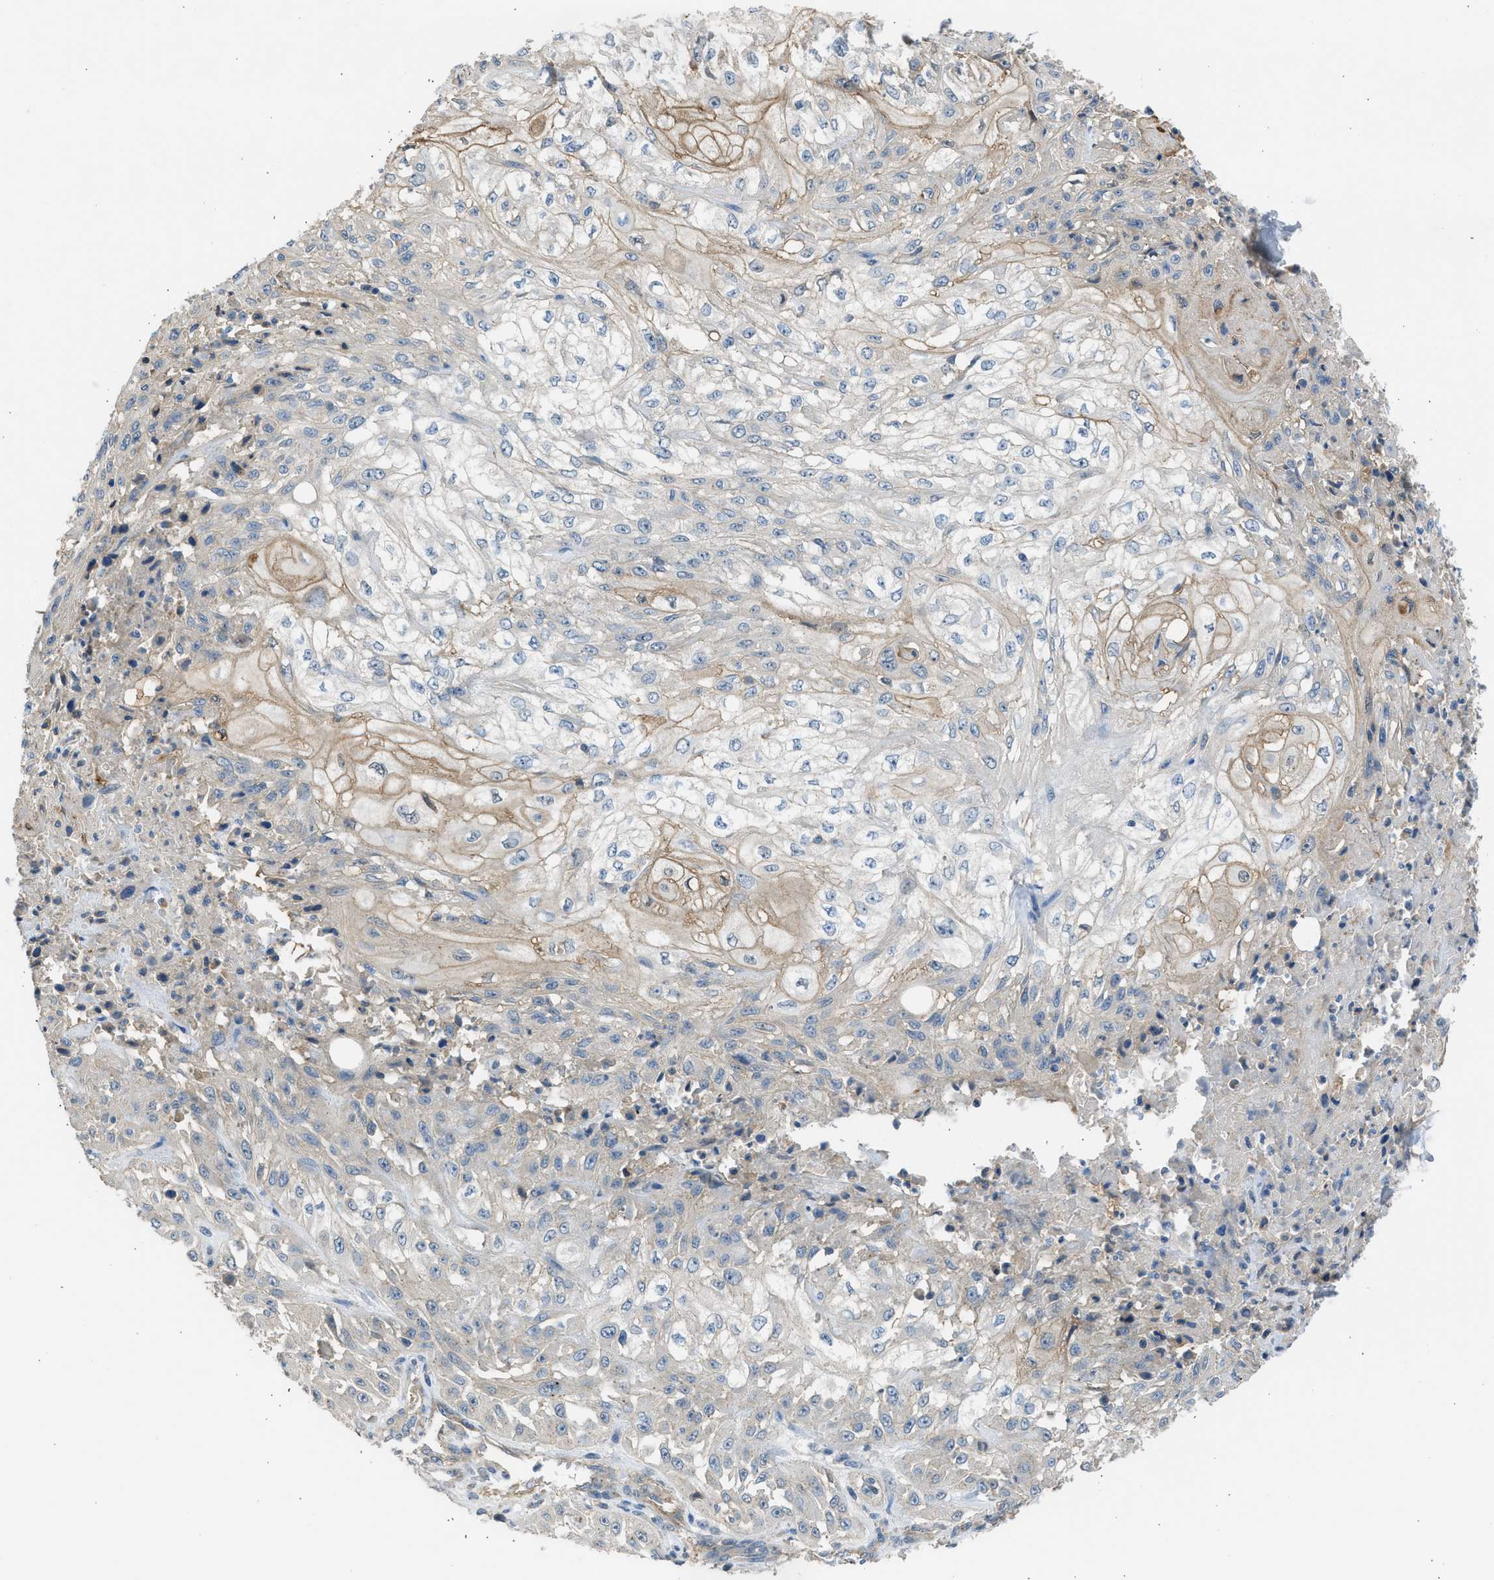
{"staining": {"intensity": "weak", "quantity": "<25%", "location": "cytoplasmic/membranous"}, "tissue": "skin cancer", "cell_type": "Tumor cells", "image_type": "cancer", "snomed": [{"axis": "morphology", "description": "Squamous cell carcinoma, NOS"}, {"axis": "morphology", "description": "Squamous cell carcinoma, metastatic, NOS"}, {"axis": "topography", "description": "Skin"}, {"axis": "topography", "description": "Lymph node"}], "caption": "A high-resolution image shows immunohistochemistry (IHC) staining of skin cancer, which exhibits no significant staining in tumor cells. (DAB (3,3'-diaminobenzidine) immunohistochemistry (IHC), high magnification).", "gene": "PCNX3", "patient": {"sex": "male", "age": 75}}